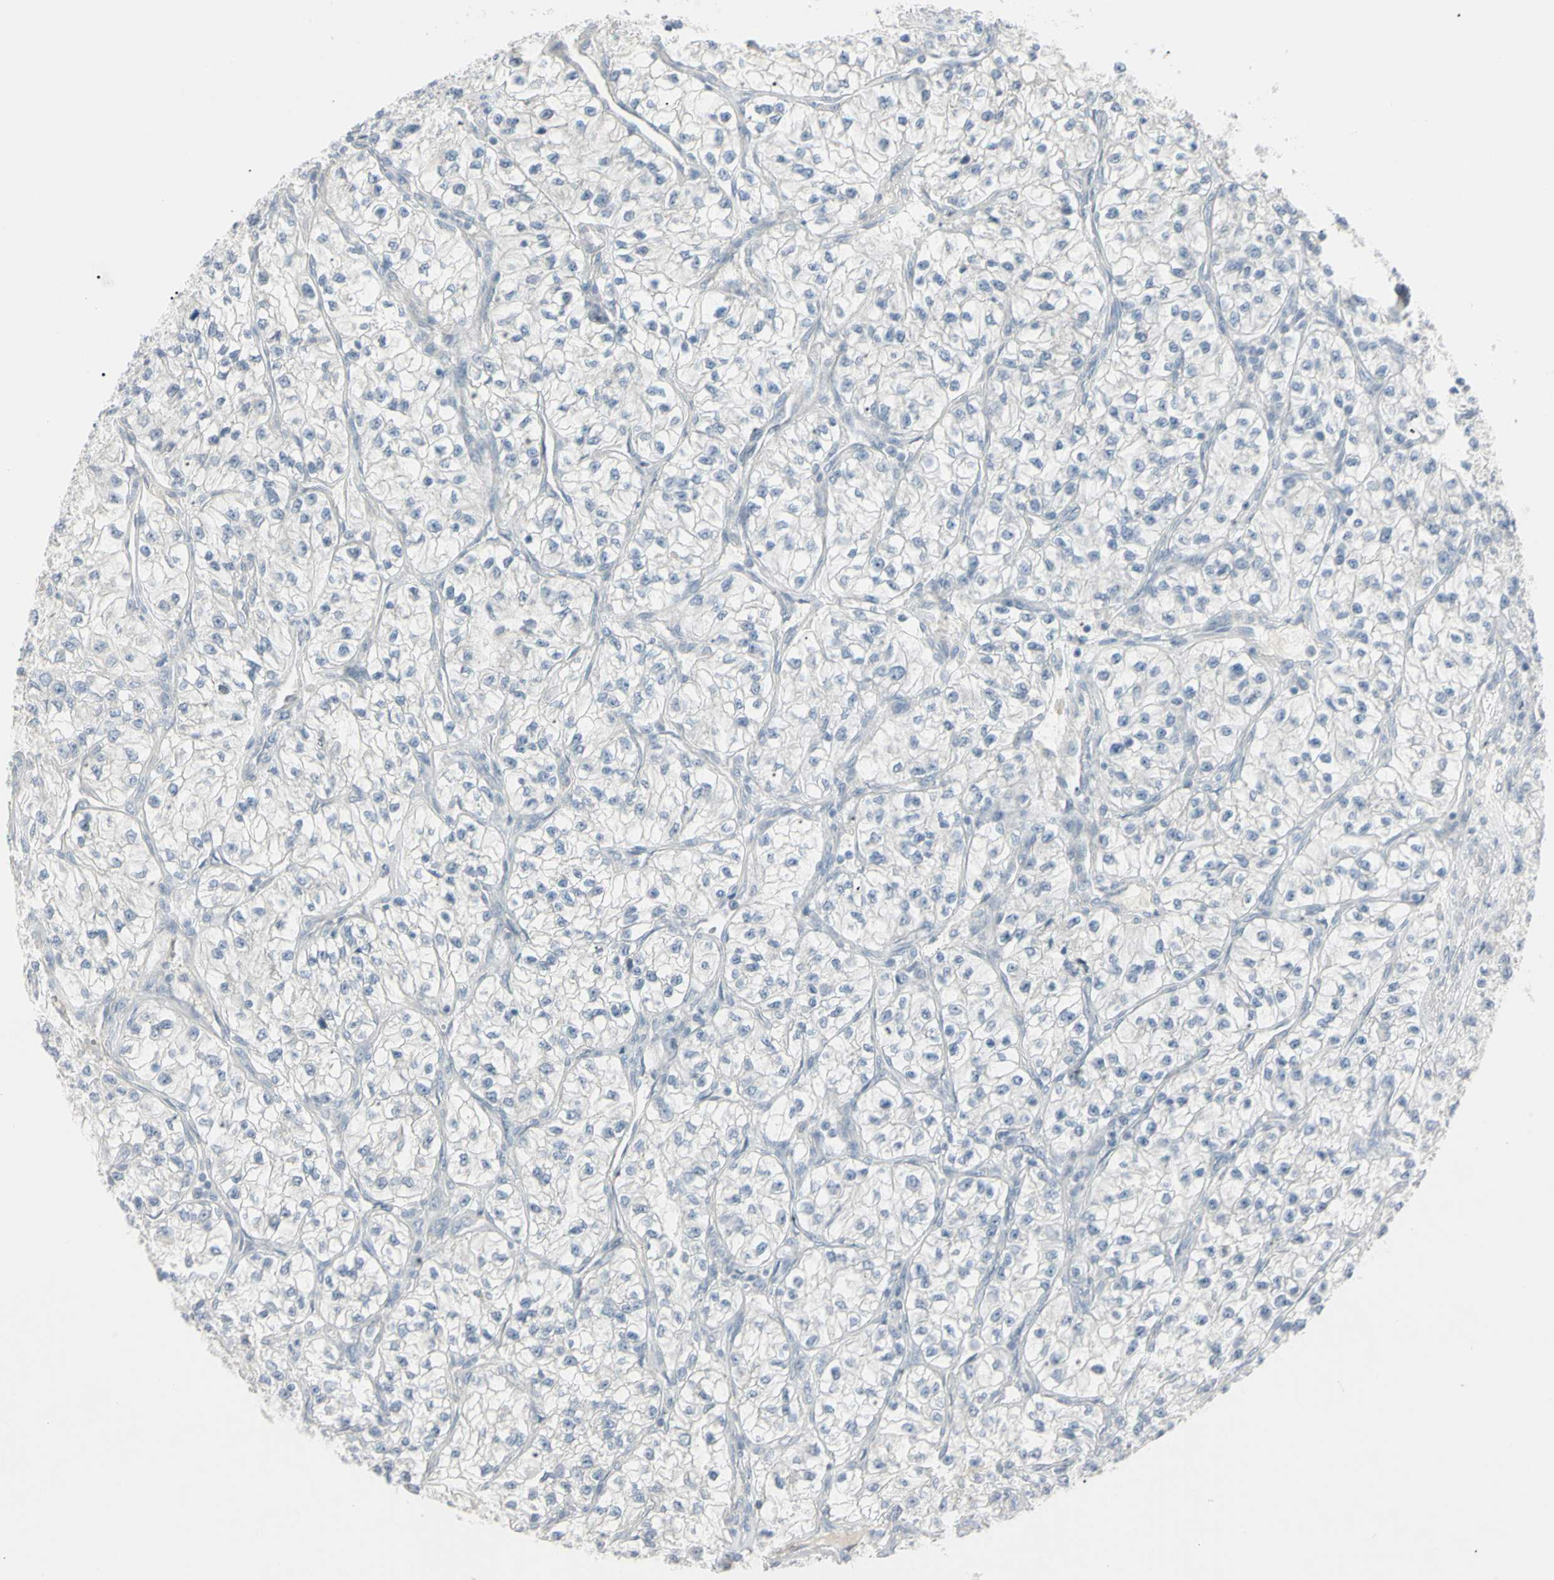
{"staining": {"intensity": "negative", "quantity": "none", "location": "none"}, "tissue": "renal cancer", "cell_type": "Tumor cells", "image_type": "cancer", "snomed": [{"axis": "morphology", "description": "Adenocarcinoma, NOS"}, {"axis": "topography", "description": "Kidney"}], "caption": "Human renal cancer stained for a protein using immunohistochemistry exhibits no staining in tumor cells.", "gene": "PIP", "patient": {"sex": "female", "age": 57}}